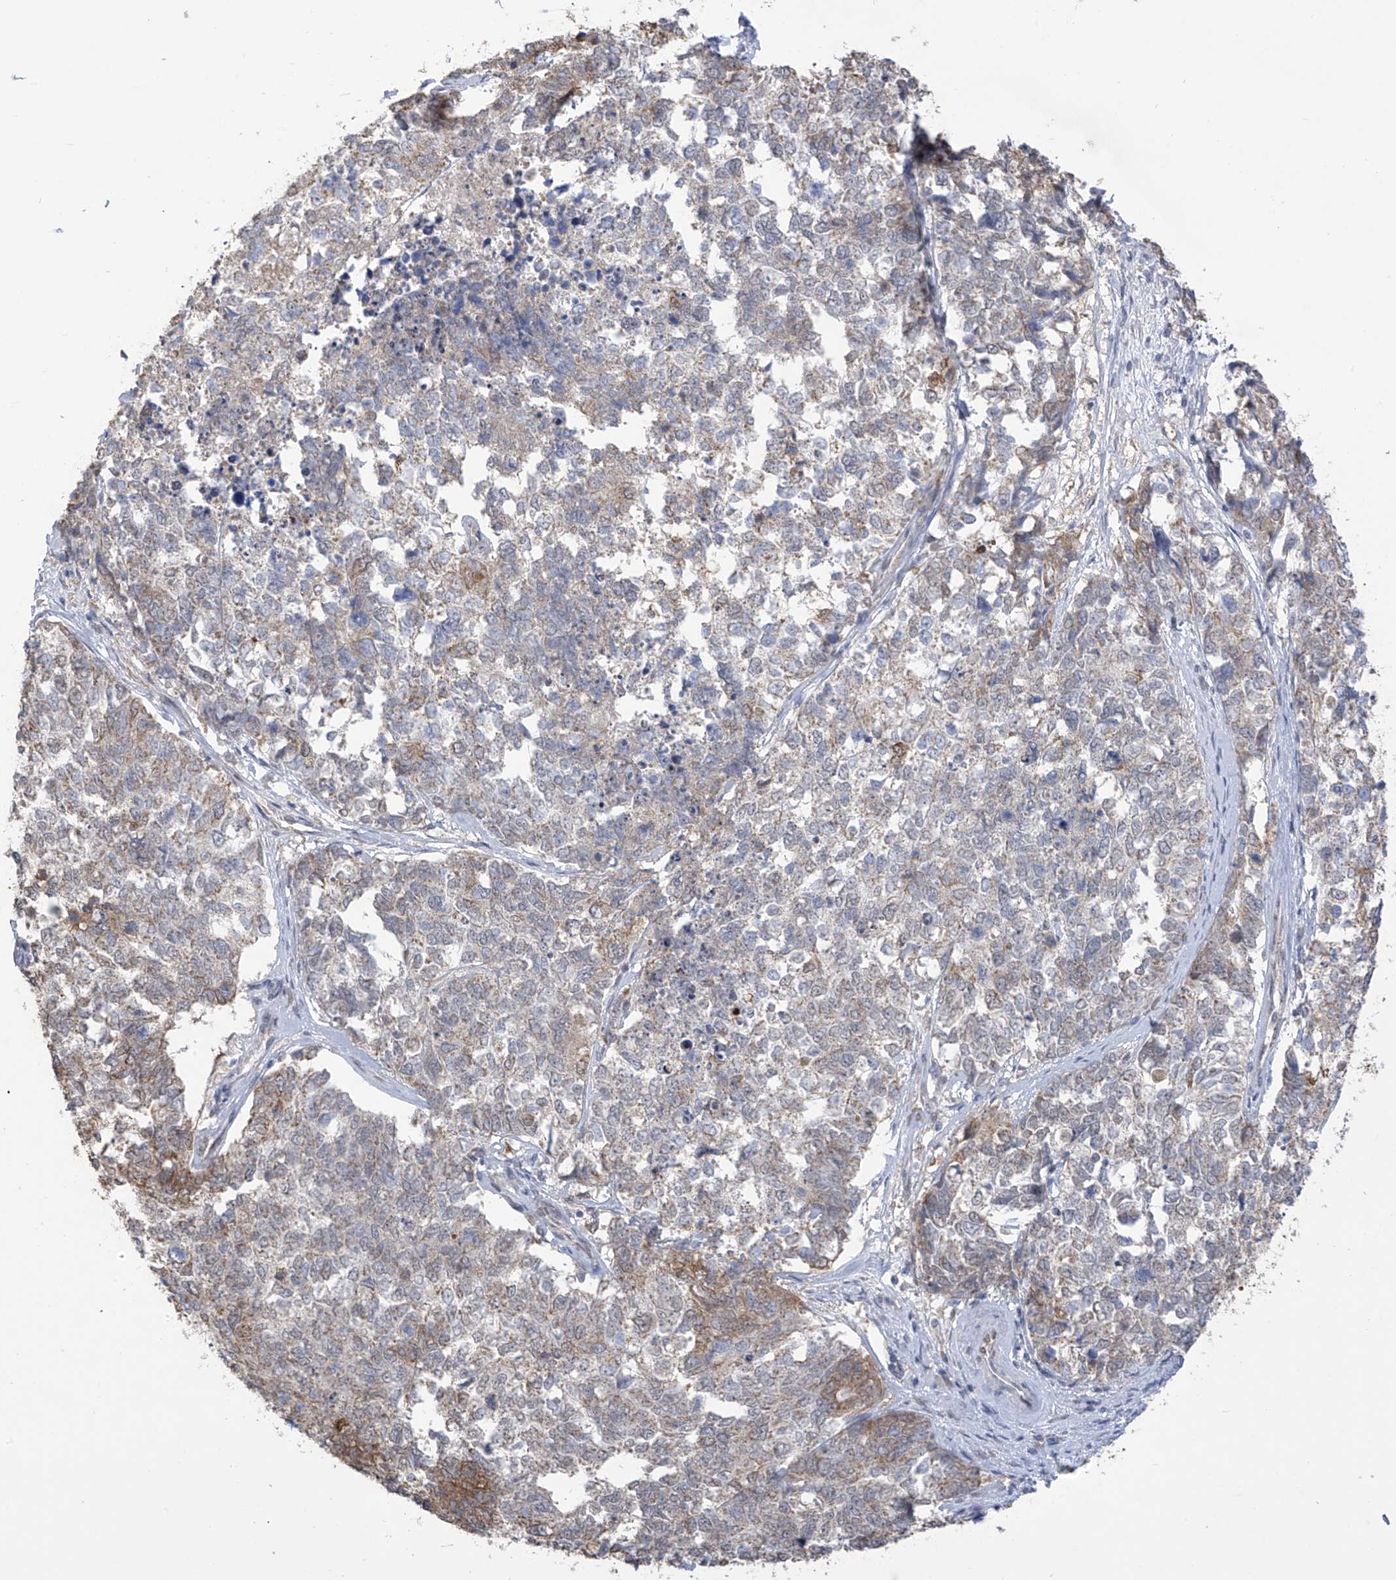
{"staining": {"intensity": "moderate", "quantity": "25%-75%", "location": "cytoplasmic/membranous"}, "tissue": "cervical cancer", "cell_type": "Tumor cells", "image_type": "cancer", "snomed": [{"axis": "morphology", "description": "Squamous cell carcinoma, NOS"}, {"axis": "topography", "description": "Cervix"}], "caption": "Immunohistochemical staining of cervical cancer reveals medium levels of moderate cytoplasmic/membranous expression in approximately 25%-75% of tumor cells. The staining was performed using DAB (3,3'-diaminobenzidine), with brown indicating positive protein expression. Nuclei are stained blue with hematoxylin.", "gene": "KIAA1522", "patient": {"sex": "female", "age": 63}}